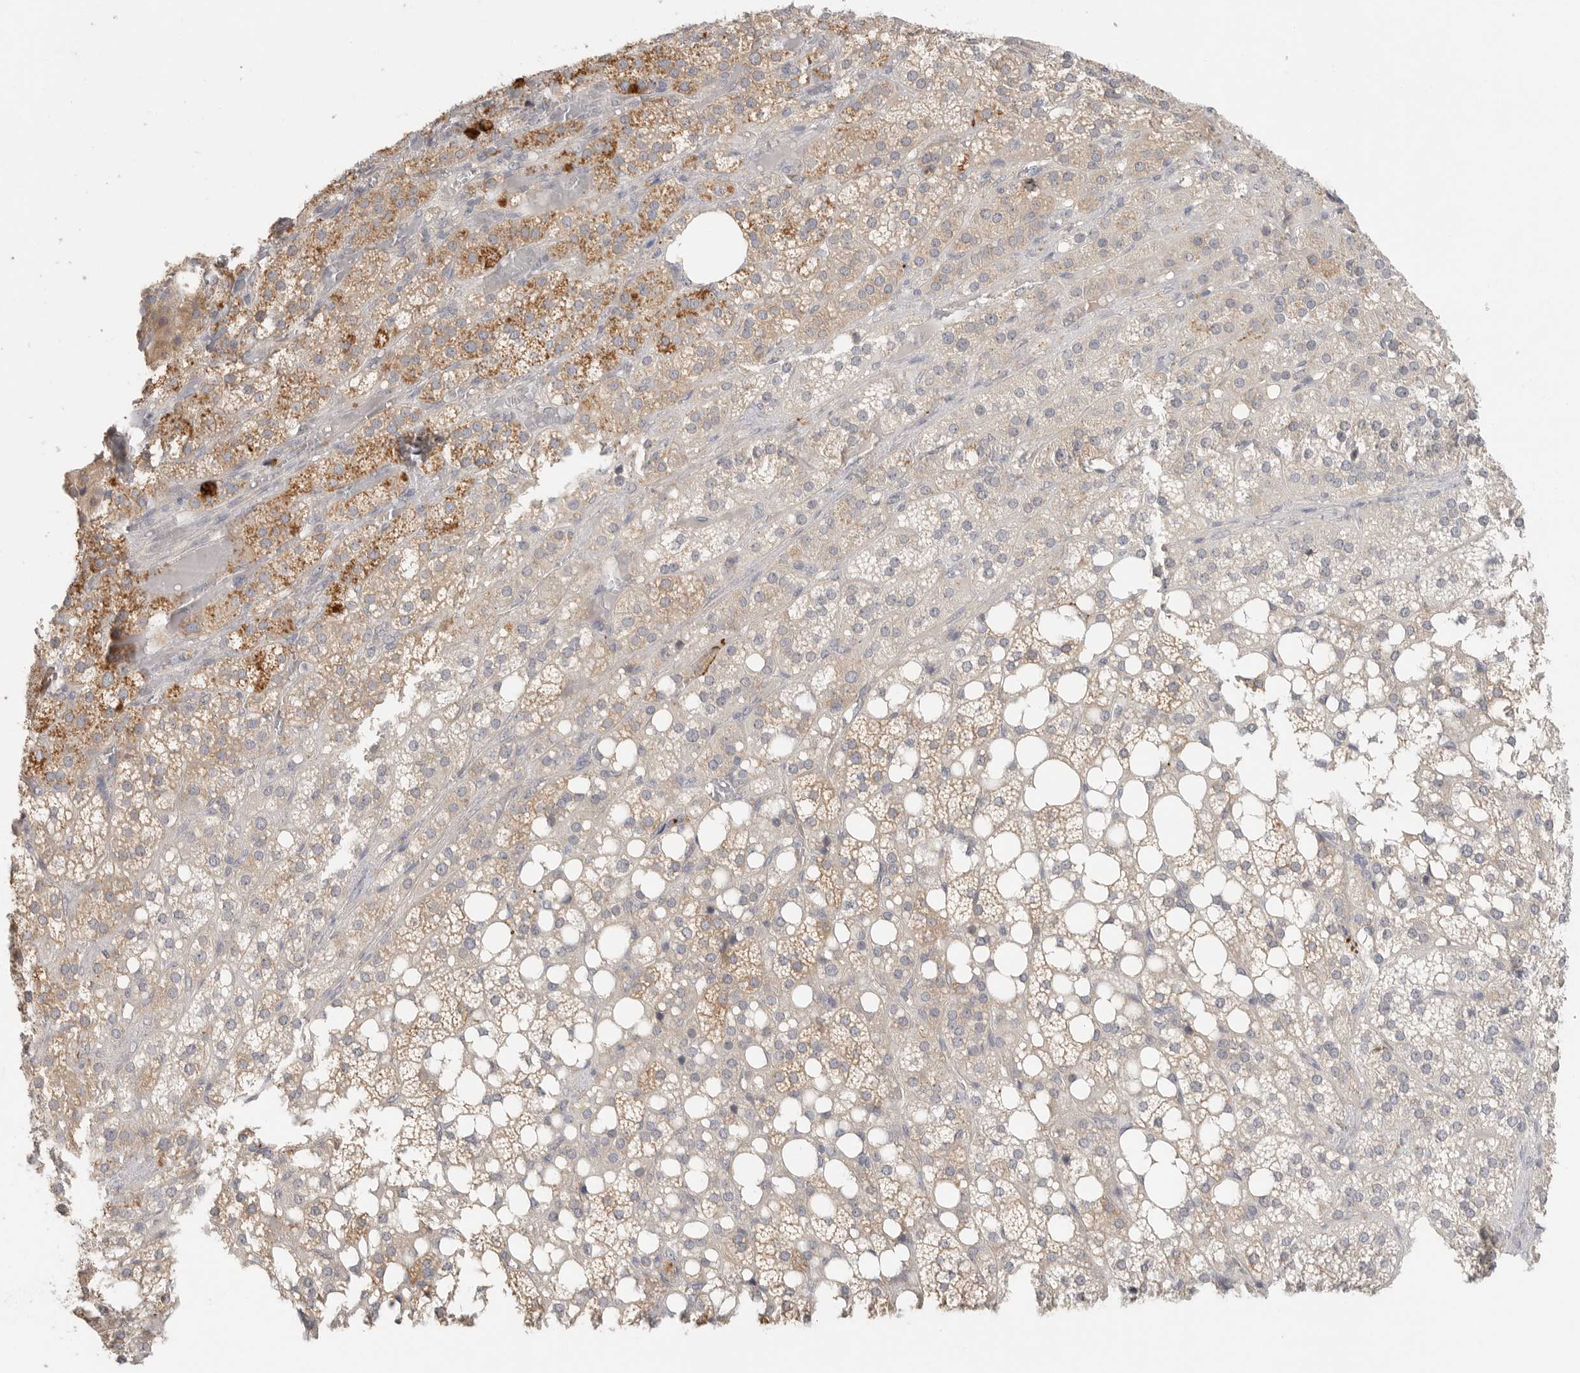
{"staining": {"intensity": "moderate", "quantity": "25%-75%", "location": "cytoplasmic/membranous"}, "tissue": "adrenal gland", "cell_type": "Glandular cells", "image_type": "normal", "snomed": [{"axis": "morphology", "description": "Normal tissue, NOS"}, {"axis": "topography", "description": "Adrenal gland"}], "caption": "This is an image of immunohistochemistry staining of normal adrenal gland, which shows moderate expression in the cytoplasmic/membranous of glandular cells.", "gene": "HDAC6", "patient": {"sex": "female", "age": 59}}